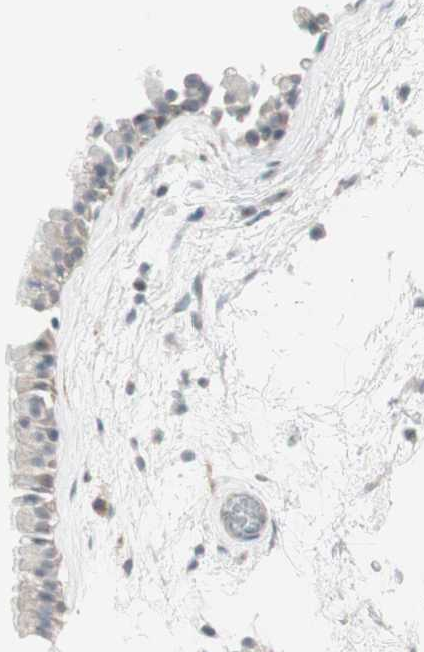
{"staining": {"intensity": "negative", "quantity": "none", "location": "none"}, "tissue": "nasopharynx", "cell_type": "Respiratory epithelial cells", "image_type": "normal", "snomed": [{"axis": "morphology", "description": "Normal tissue, NOS"}, {"axis": "morphology", "description": "Inflammation, NOS"}, {"axis": "topography", "description": "Nasopharynx"}], "caption": "Respiratory epithelial cells show no significant expression in normal nasopharynx. (IHC, brightfield microscopy, high magnification).", "gene": "MAP4K4", "patient": {"sex": "male", "age": 48}}